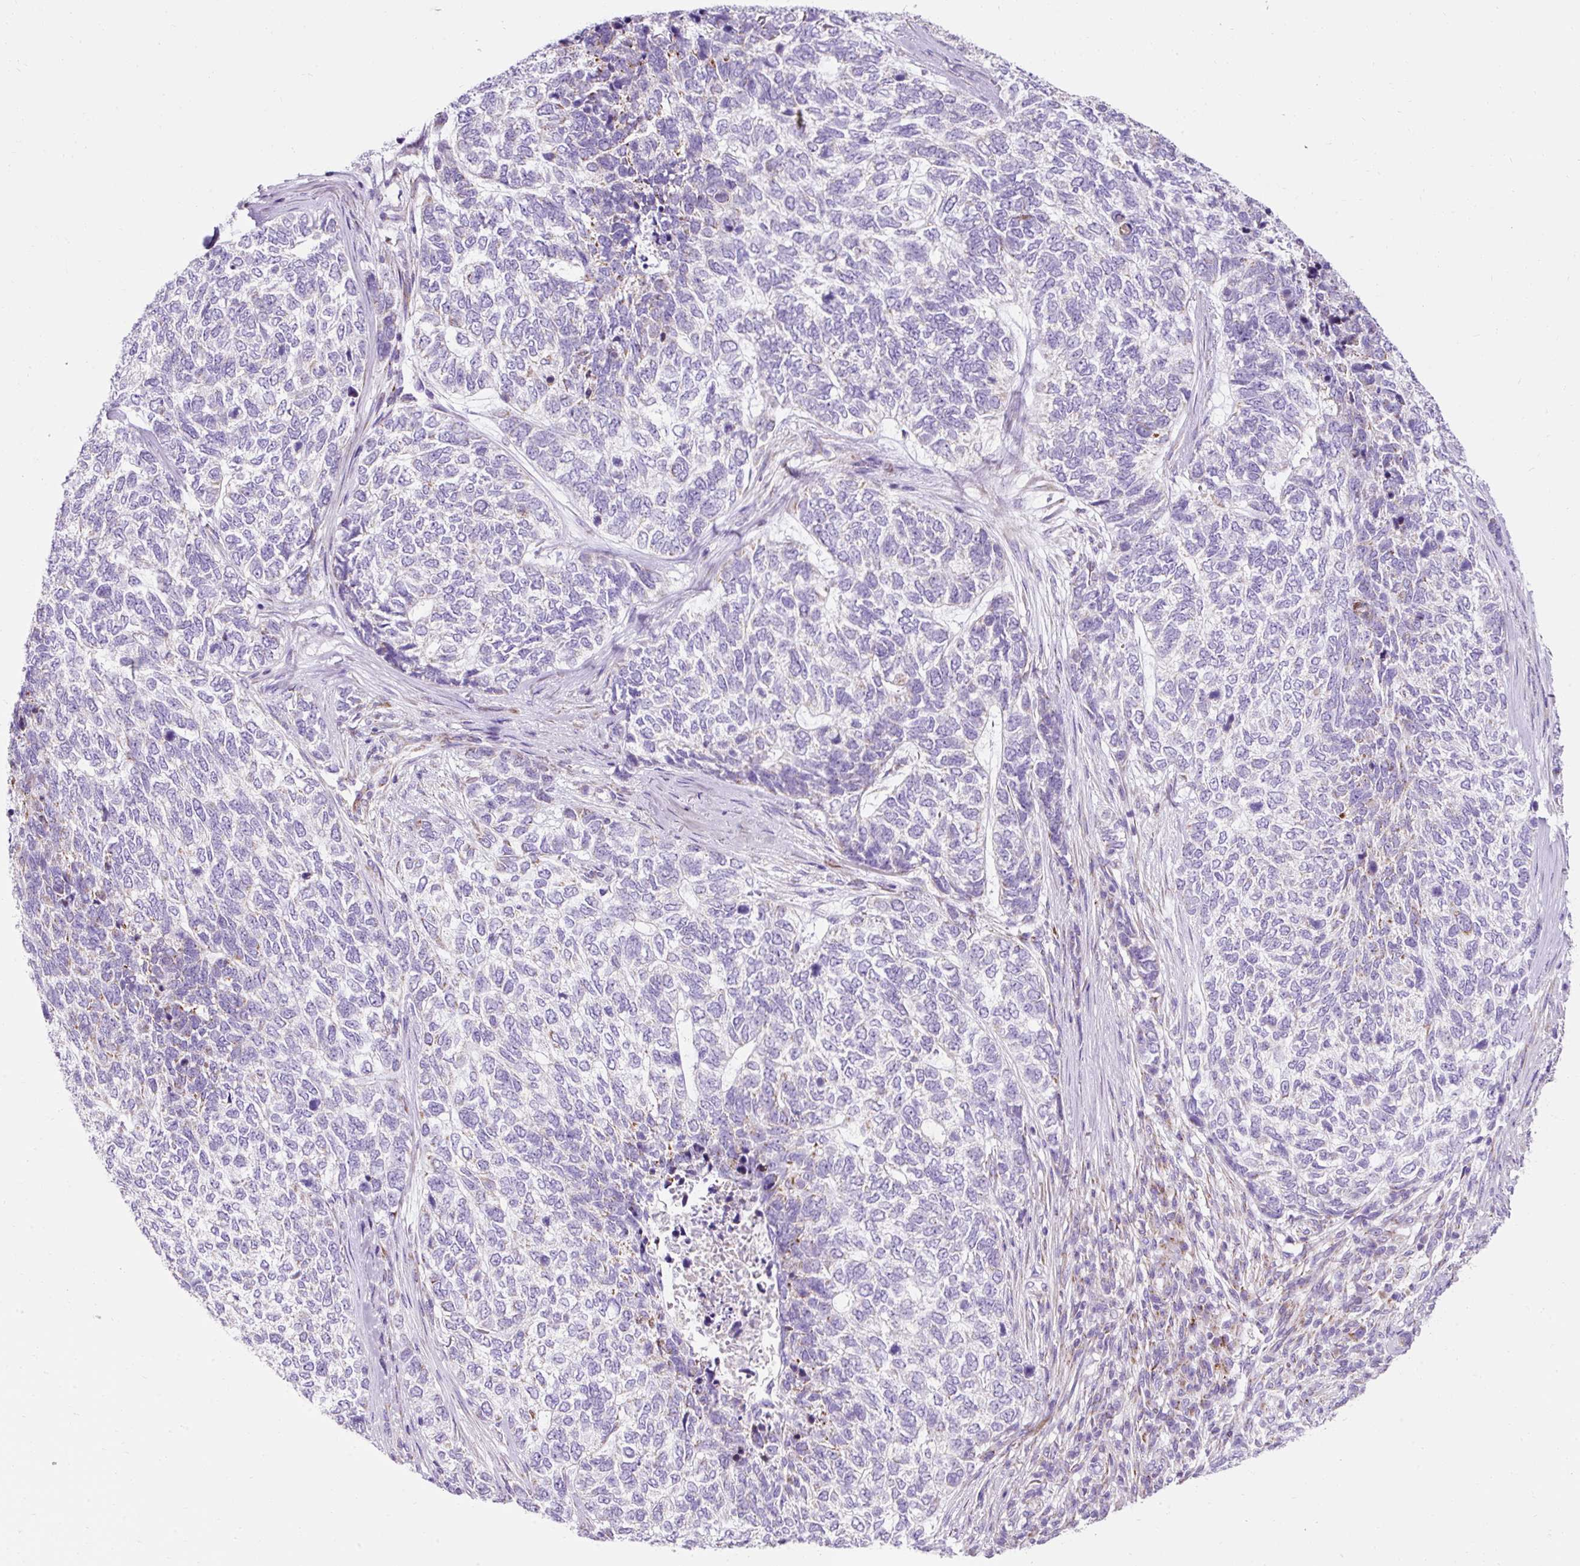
{"staining": {"intensity": "negative", "quantity": "none", "location": "none"}, "tissue": "skin cancer", "cell_type": "Tumor cells", "image_type": "cancer", "snomed": [{"axis": "morphology", "description": "Basal cell carcinoma"}, {"axis": "topography", "description": "Skin"}], "caption": "IHC micrograph of neoplastic tissue: human basal cell carcinoma (skin) stained with DAB (3,3'-diaminobenzidine) demonstrates no significant protein expression in tumor cells.", "gene": "PLPP2", "patient": {"sex": "female", "age": 65}}